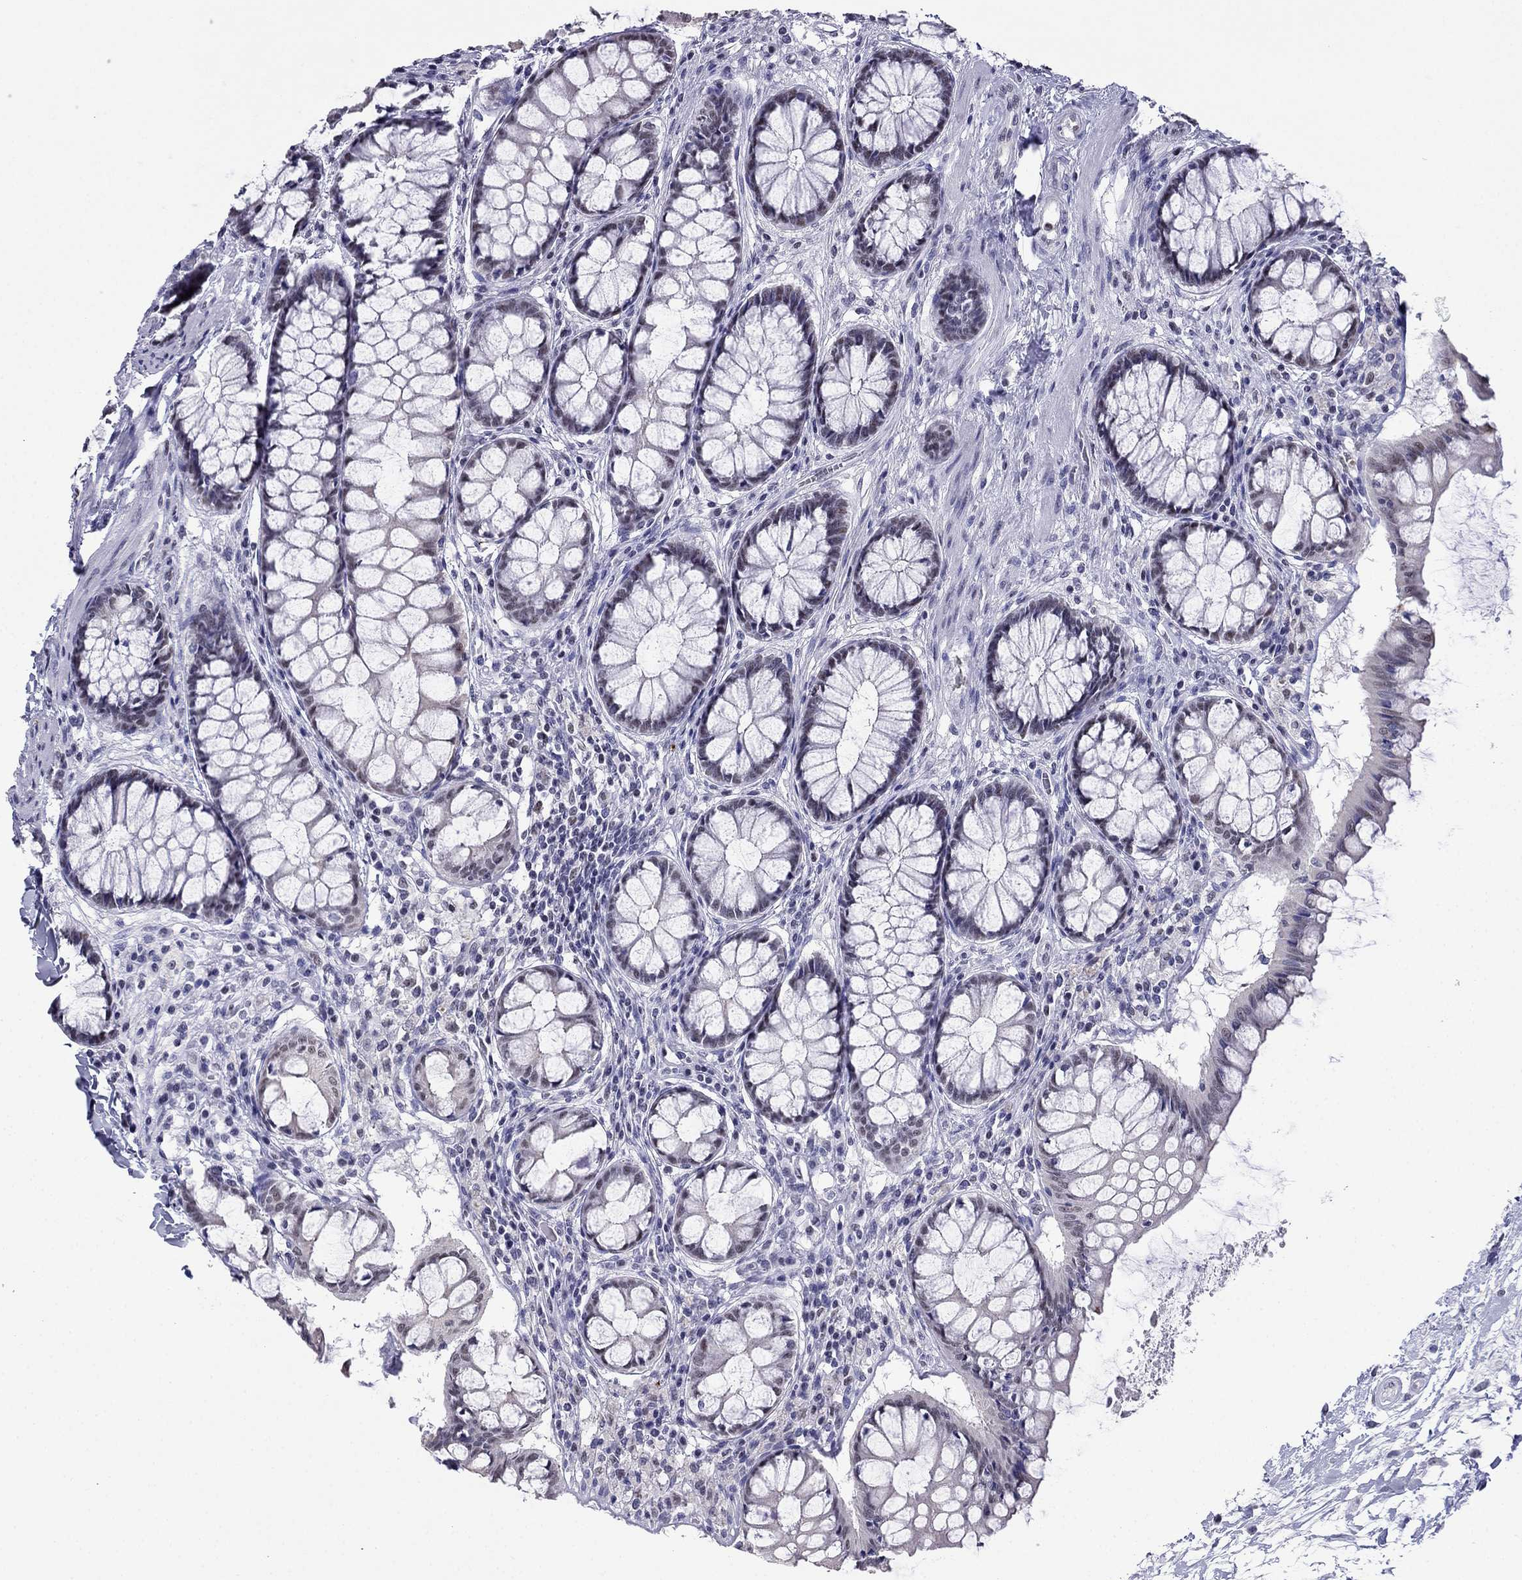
{"staining": {"intensity": "negative", "quantity": "none", "location": "none"}, "tissue": "colon", "cell_type": "Endothelial cells", "image_type": "normal", "snomed": [{"axis": "morphology", "description": "Normal tissue, NOS"}, {"axis": "topography", "description": "Colon"}], "caption": "Immunohistochemistry histopathology image of normal colon: human colon stained with DAB (3,3'-diaminobenzidine) exhibits no significant protein expression in endothelial cells. The staining was performed using DAB to visualize the protein expression in brown, while the nuclei were stained in blue with hematoxylin (Magnification: 20x).", "gene": "PPM1G", "patient": {"sex": "female", "age": 65}}